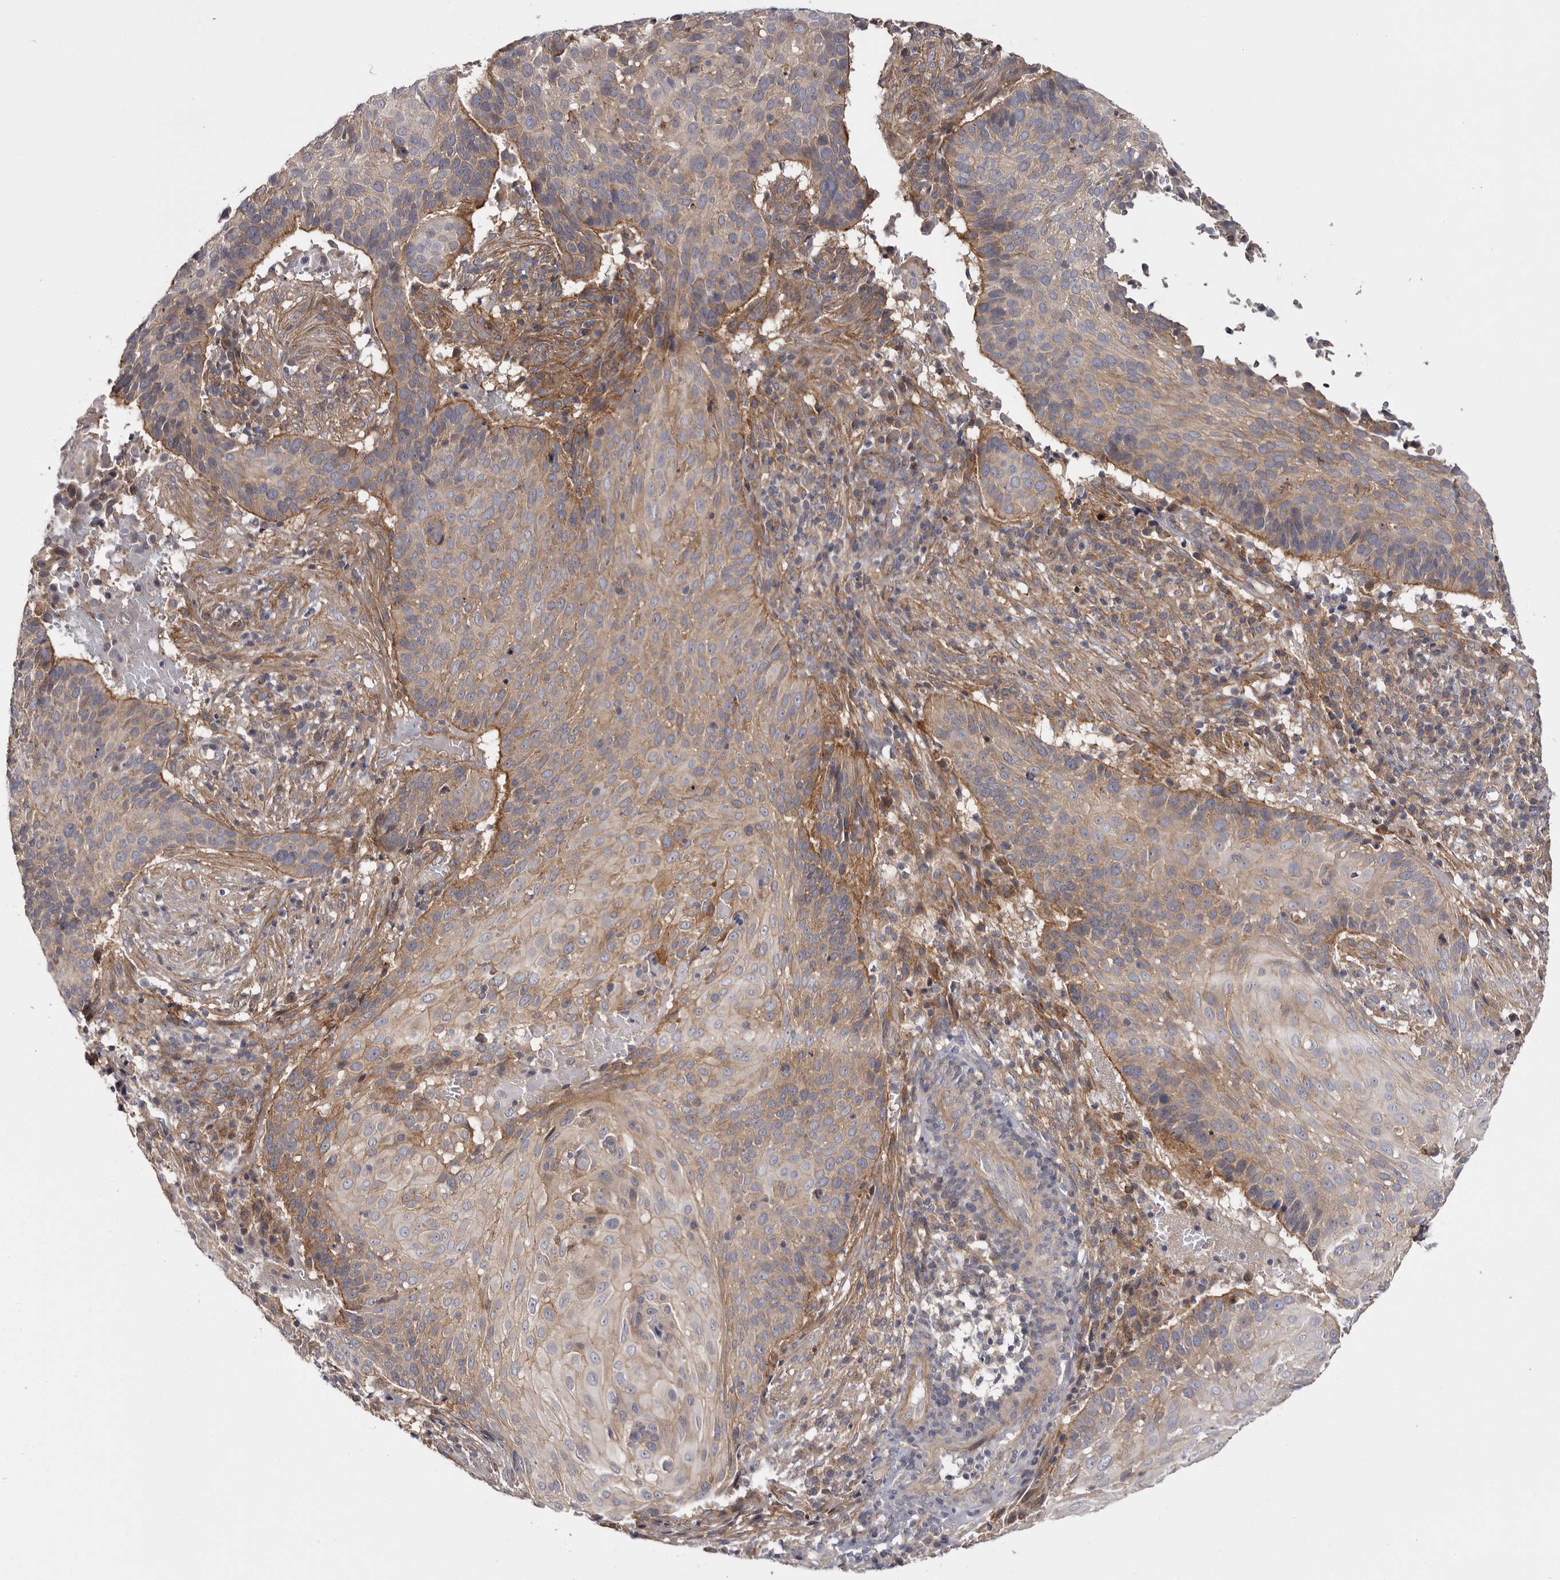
{"staining": {"intensity": "moderate", "quantity": "25%-75%", "location": "cytoplasmic/membranous"}, "tissue": "cervical cancer", "cell_type": "Tumor cells", "image_type": "cancer", "snomed": [{"axis": "morphology", "description": "Squamous cell carcinoma, NOS"}, {"axis": "topography", "description": "Cervix"}], "caption": "DAB immunohistochemical staining of cervical cancer demonstrates moderate cytoplasmic/membranous protein positivity in about 25%-75% of tumor cells. The protein is shown in brown color, while the nuclei are stained blue.", "gene": "OSBPL9", "patient": {"sex": "female", "age": 74}}